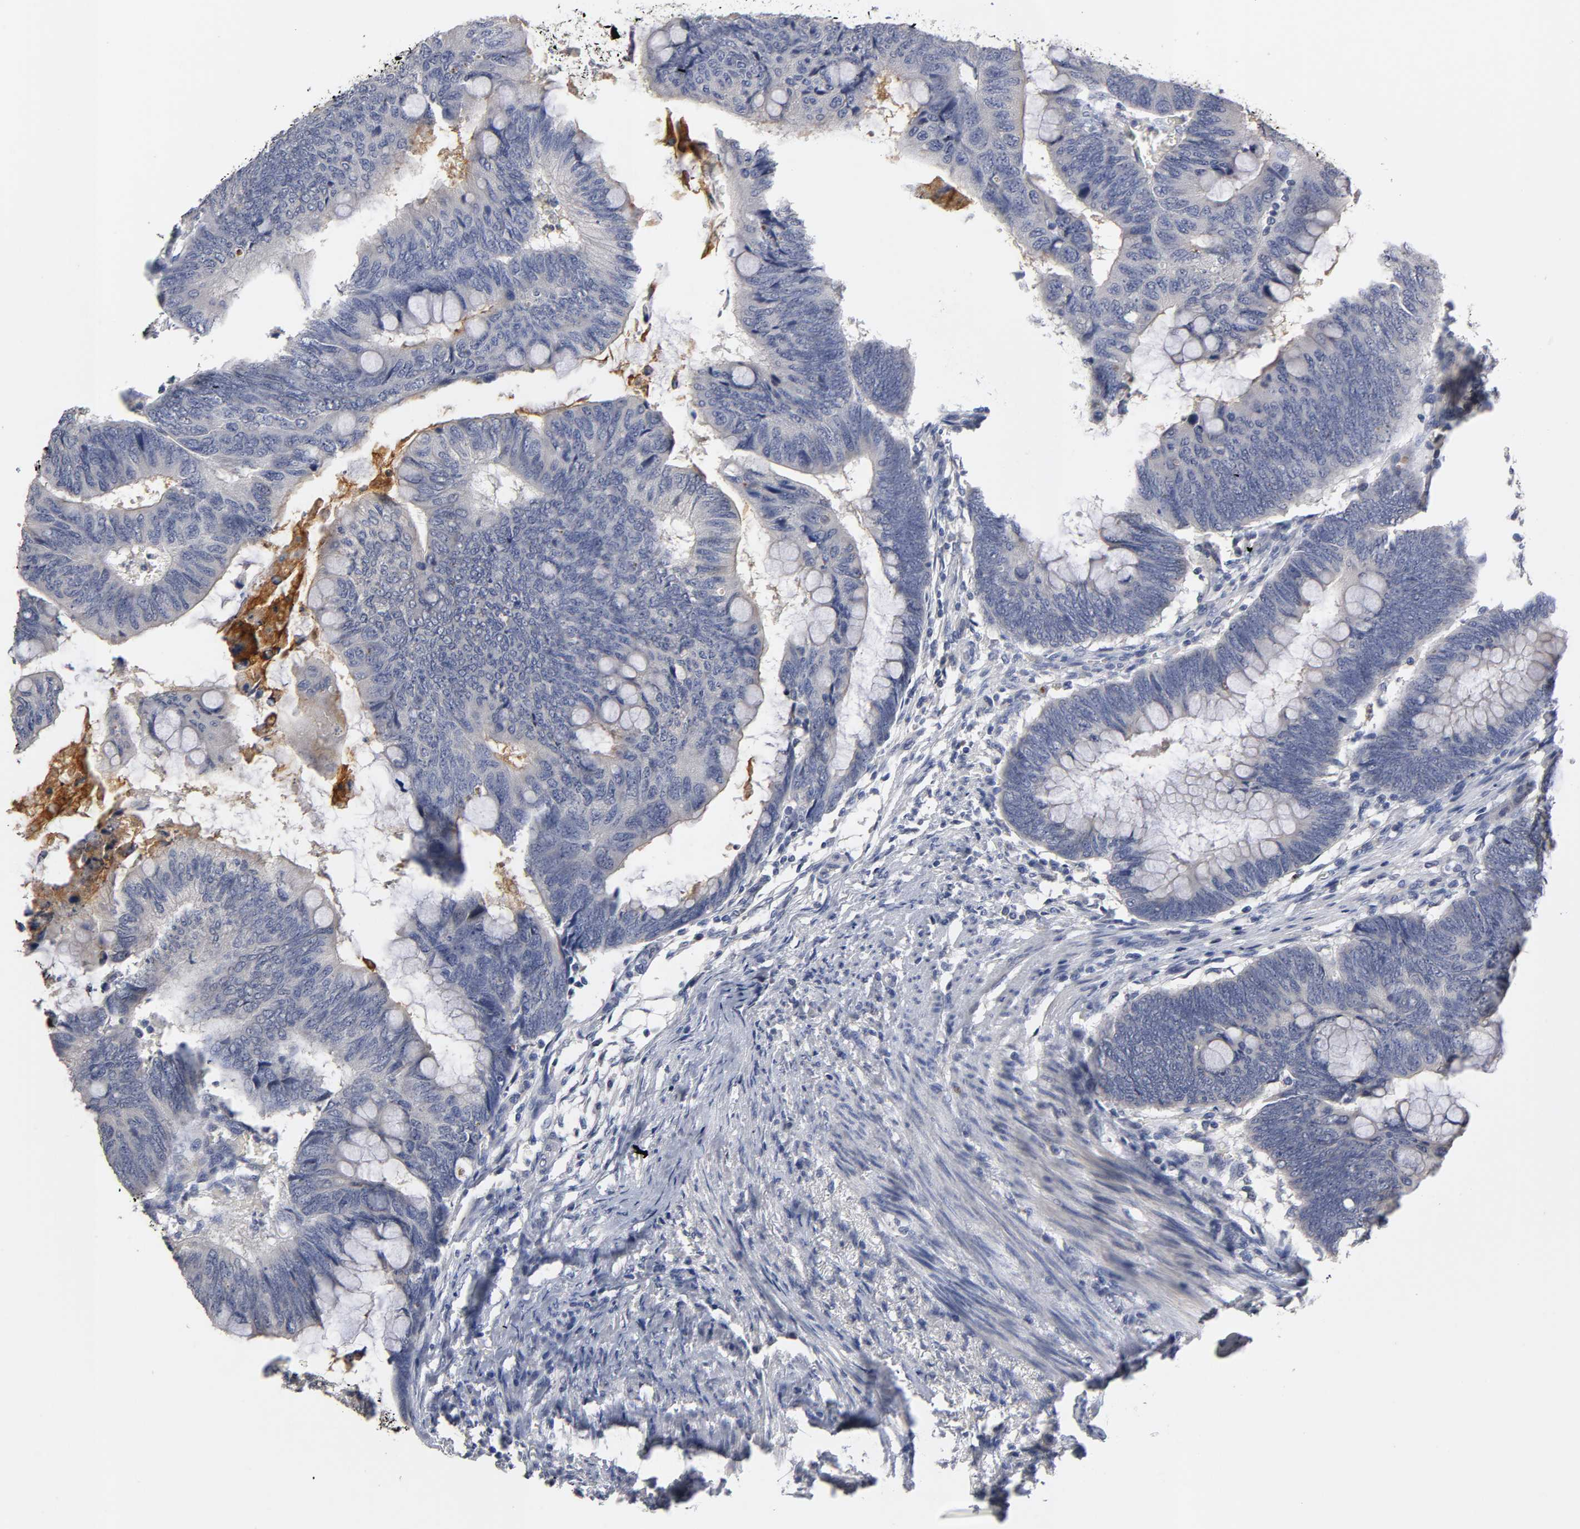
{"staining": {"intensity": "negative", "quantity": "none", "location": "none"}, "tissue": "colorectal cancer", "cell_type": "Tumor cells", "image_type": "cancer", "snomed": [{"axis": "morphology", "description": "Normal tissue, NOS"}, {"axis": "morphology", "description": "Adenocarcinoma, NOS"}, {"axis": "topography", "description": "Rectum"}, {"axis": "topography", "description": "Peripheral nerve tissue"}], "caption": "This is an immunohistochemistry photomicrograph of human colorectal cancer. There is no positivity in tumor cells.", "gene": "OVOL1", "patient": {"sex": "male", "age": 92}}